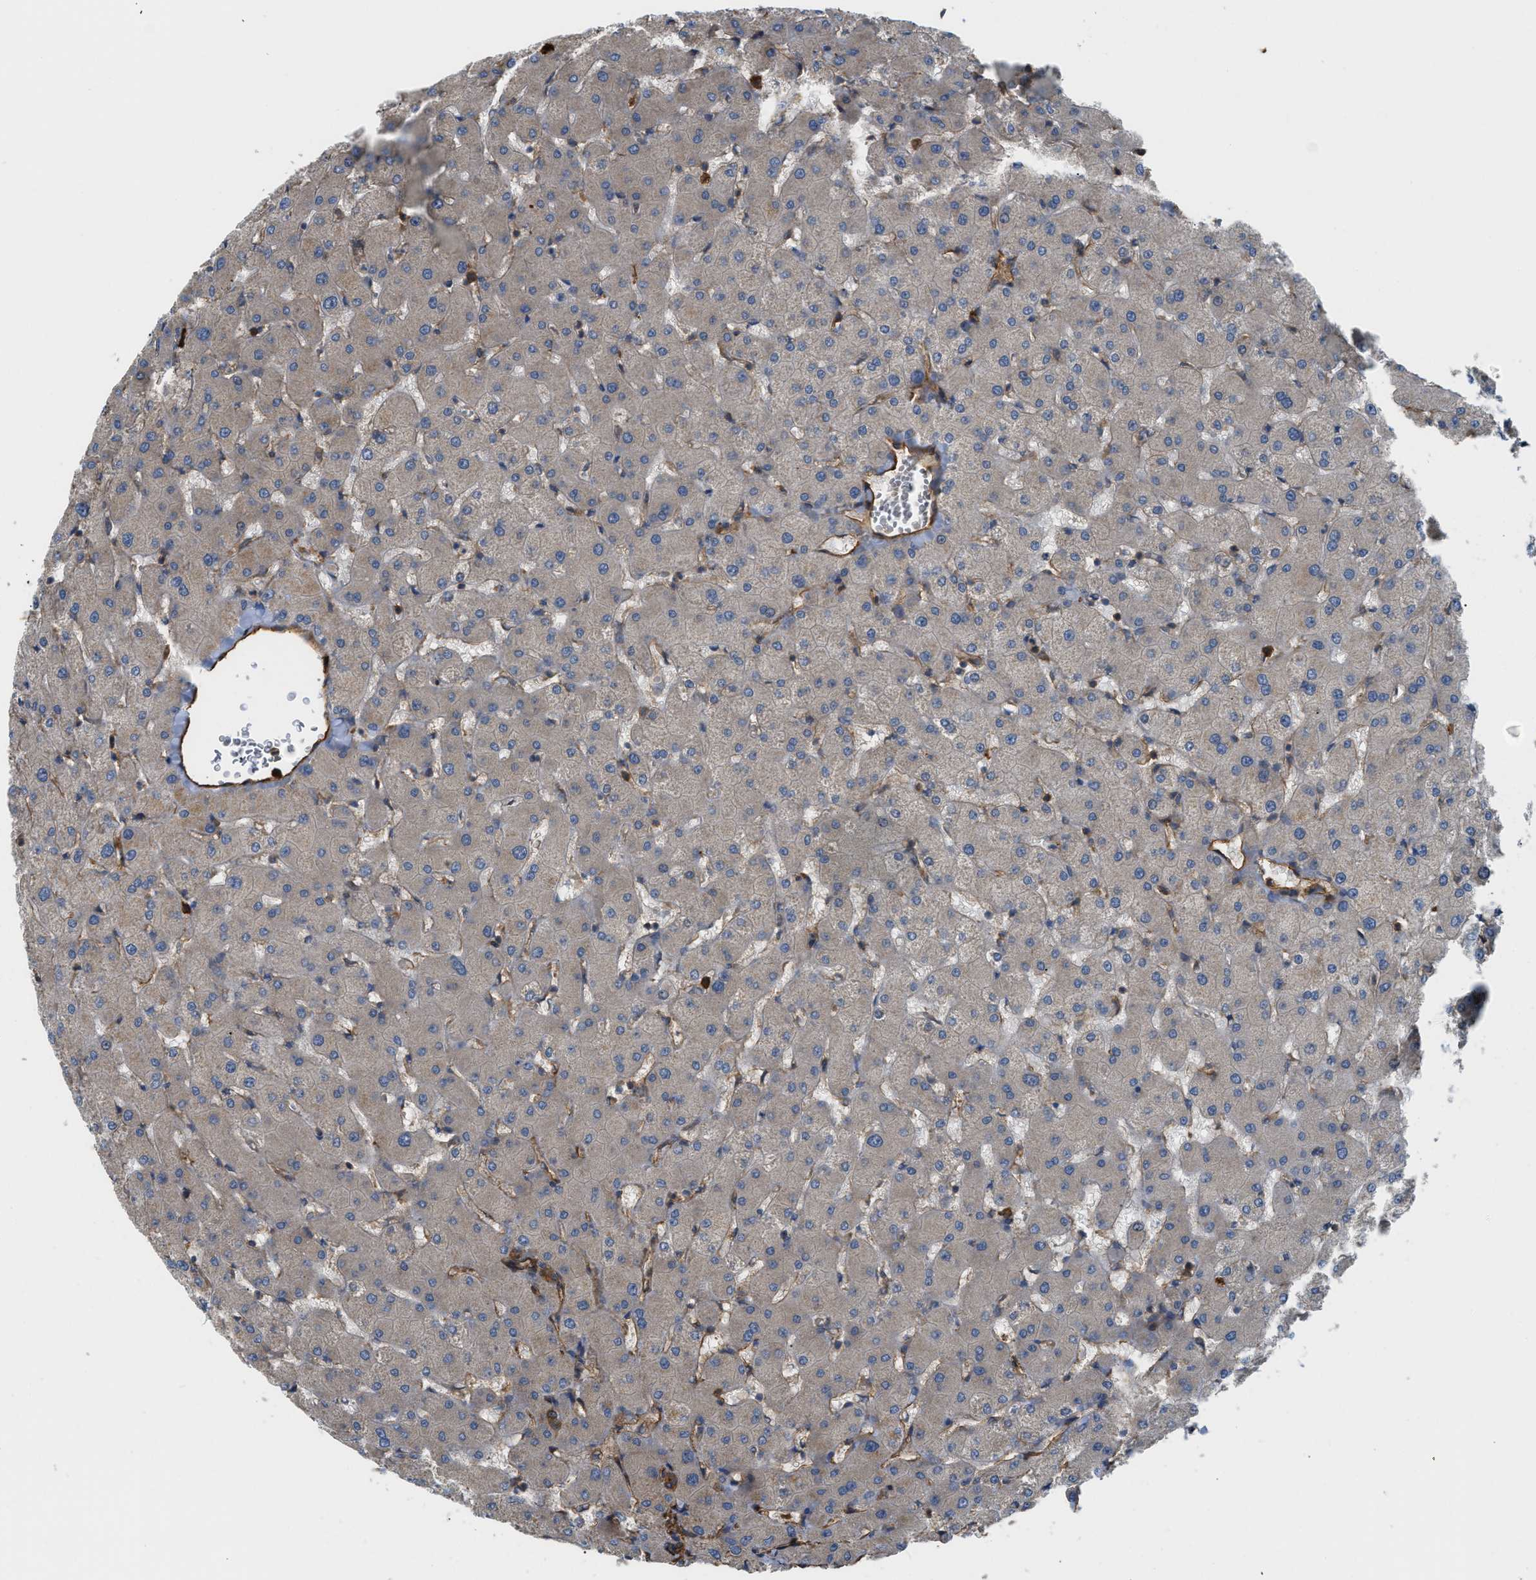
{"staining": {"intensity": "moderate", "quantity": ">75%", "location": "cytoplasmic/membranous"}, "tissue": "liver", "cell_type": "Cholangiocytes", "image_type": "normal", "snomed": [{"axis": "morphology", "description": "Normal tissue, NOS"}, {"axis": "topography", "description": "Liver"}], "caption": "Immunohistochemical staining of normal liver exhibits moderate cytoplasmic/membranous protein positivity in about >75% of cholangiocytes.", "gene": "DDHD2", "patient": {"sex": "female", "age": 63}}